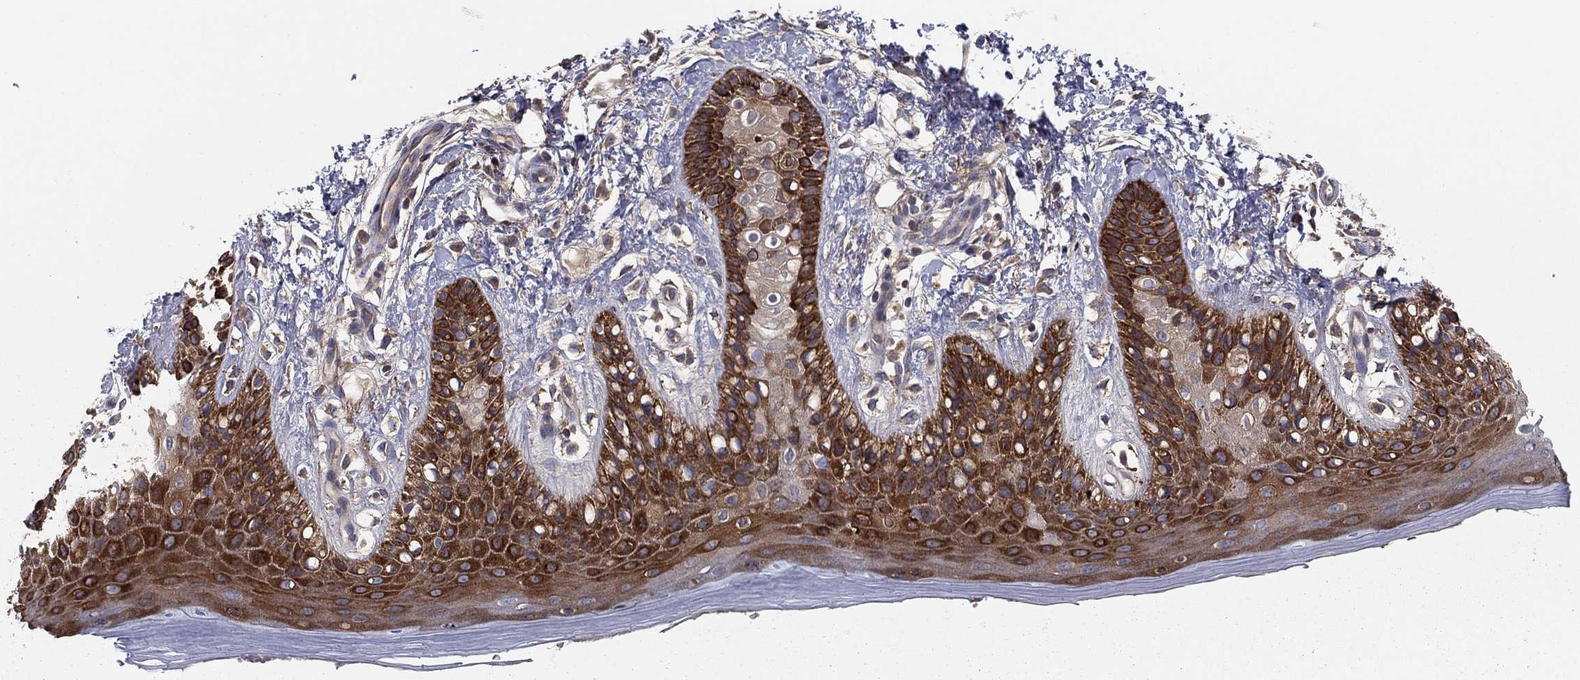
{"staining": {"intensity": "strong", "quantity": ">75%", "location": "cytoplasmic/membranous"}, "tissue": "skin", "cell_type": "Epidermal cells", "image_type": "normal", "snomed": [{"axis": "morphology", "description": "Normal tissue, NOS"}, {"axis": "topography", "description": "Anal"}], "caption": "A histopathology image showing strong cytoplasmic/membranous expression in about >75% of epidermal cells in normal skin, as visualized by brown immunohistochemical staining.", "gene": "RNF123", "patient": {"sex": "male", "age": 36}}